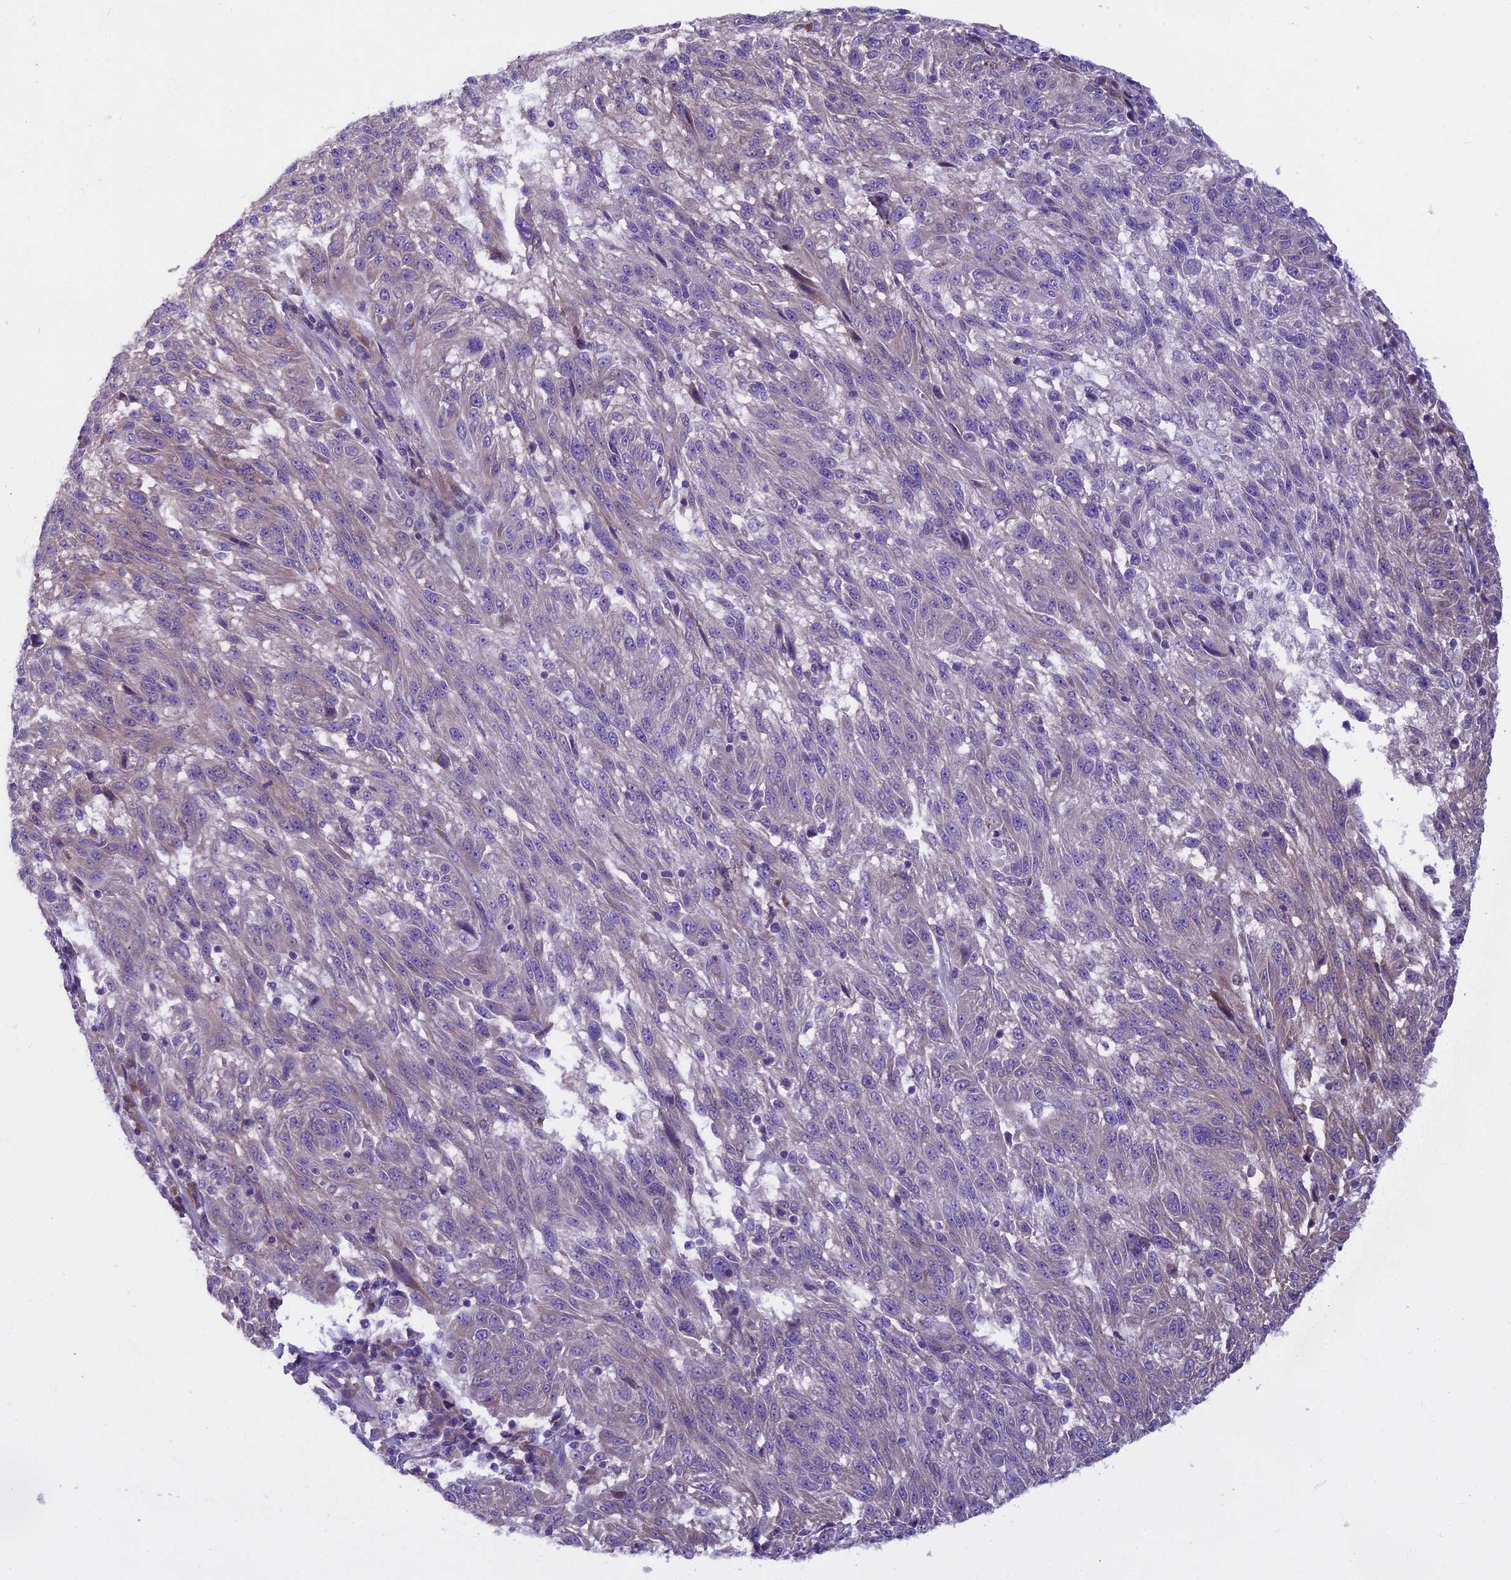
{"staining": {"intensity": "negative", "quantity": "none", "location": "none"}, "tissue": "melanoma", "cell_type": "Tumor cells", "image_type": "cancer", "snomed": [{"axis": "morphology", "description": "Malignant melanoma, NOS"}, {"axis": "topography", "description": "Skin"}], "caption": "An IHC micrograph of malignant melanoma is shown. There is no staining in tumor cells of malignant melanoma.", "gene": "SPIRE1", "patient": {"sex": "male", "age": 53}}